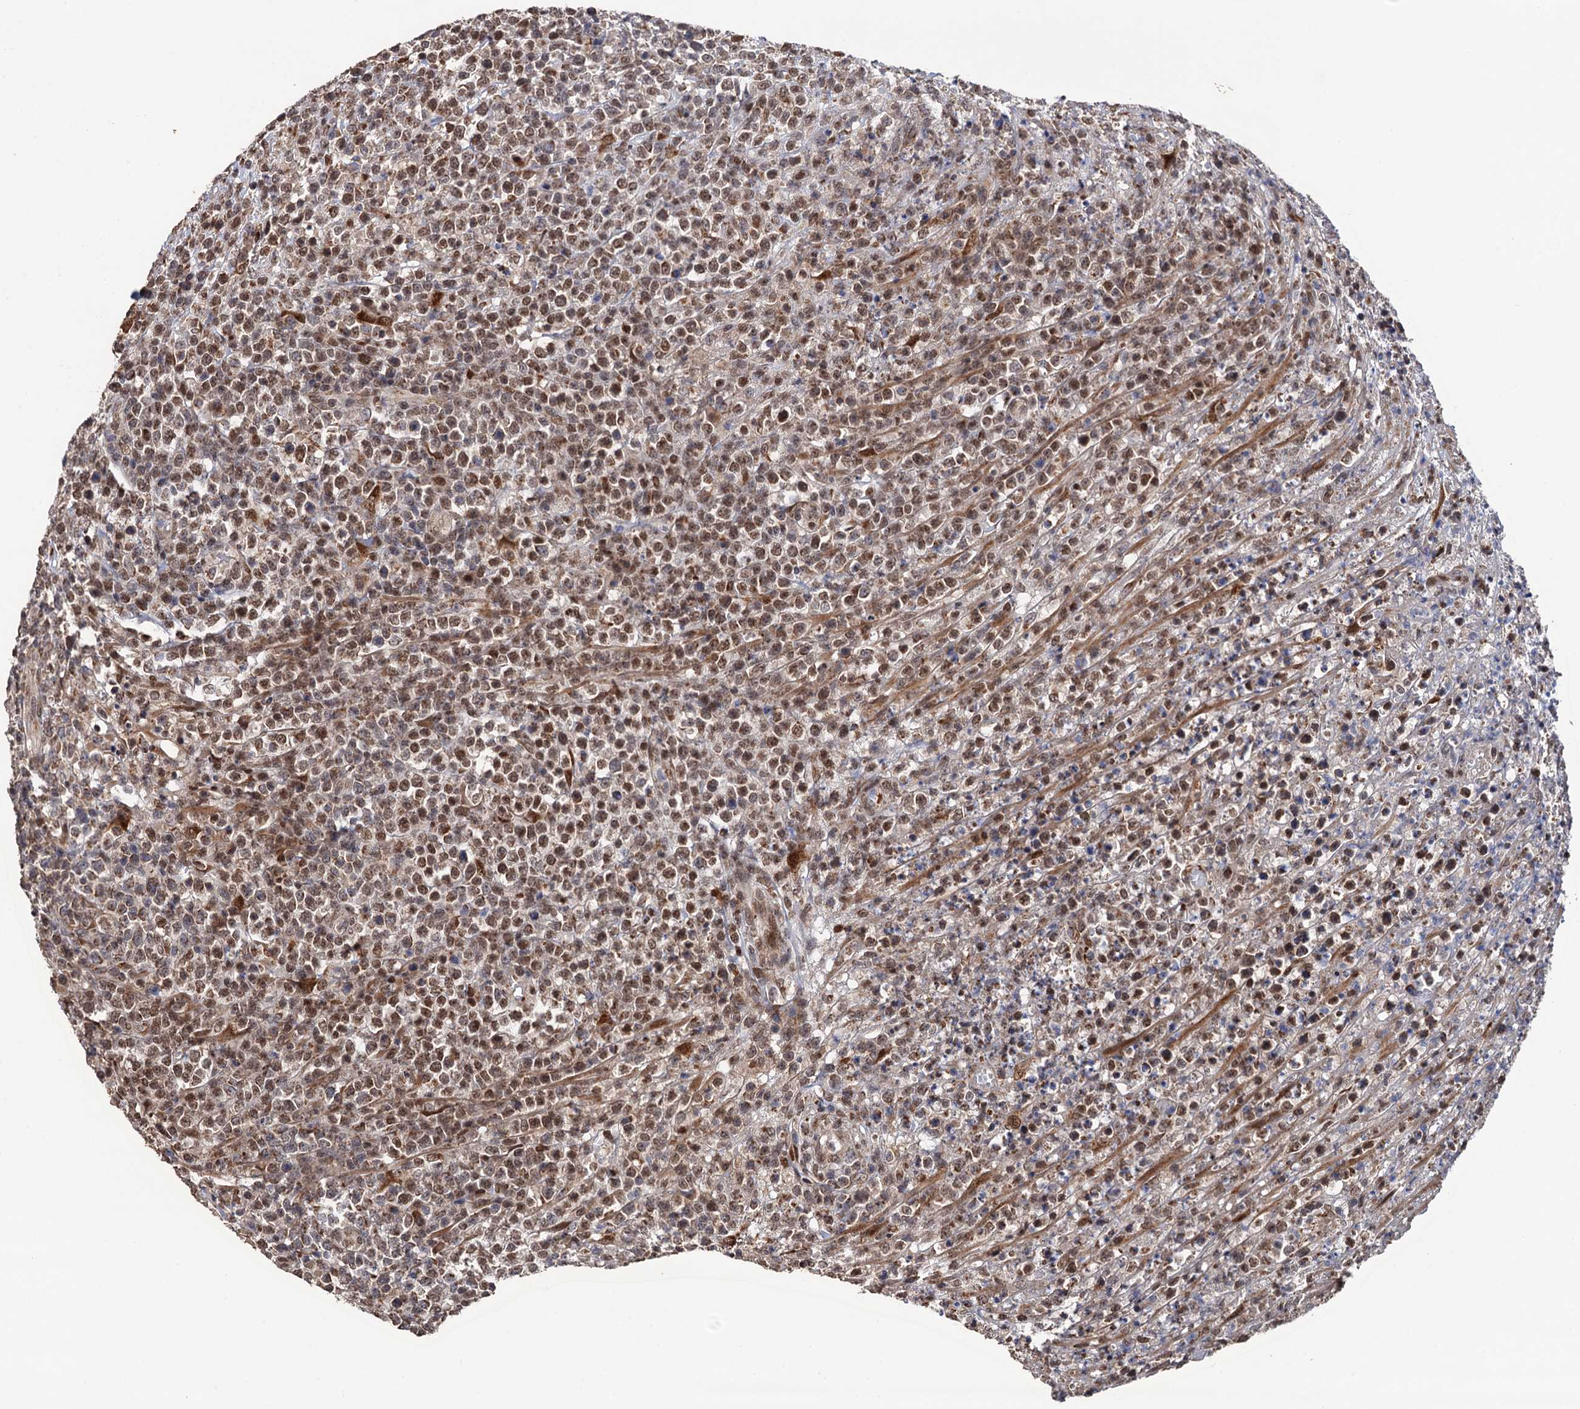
{"staining": {"intensity": "moderate", "quantity": "25%-75%", "location": "nuclear"}, "tissue": "lymphoma", "cell_type": "Tumor cells", "image_type": "cancer", "snomed": [{"axis": "morphology", "description": "Malignant lymphoma, non-Hodgkin's type, High grade"}, {"axis": "topography", "description": "Colon"}], "caption": "This is a photomicrograph of IHC staining of lymphoma, which shows moderate positivity in the nuclear of tumor cells.", "gene": "LRRC63", "patient": {"sex": "female", "age": 53}}